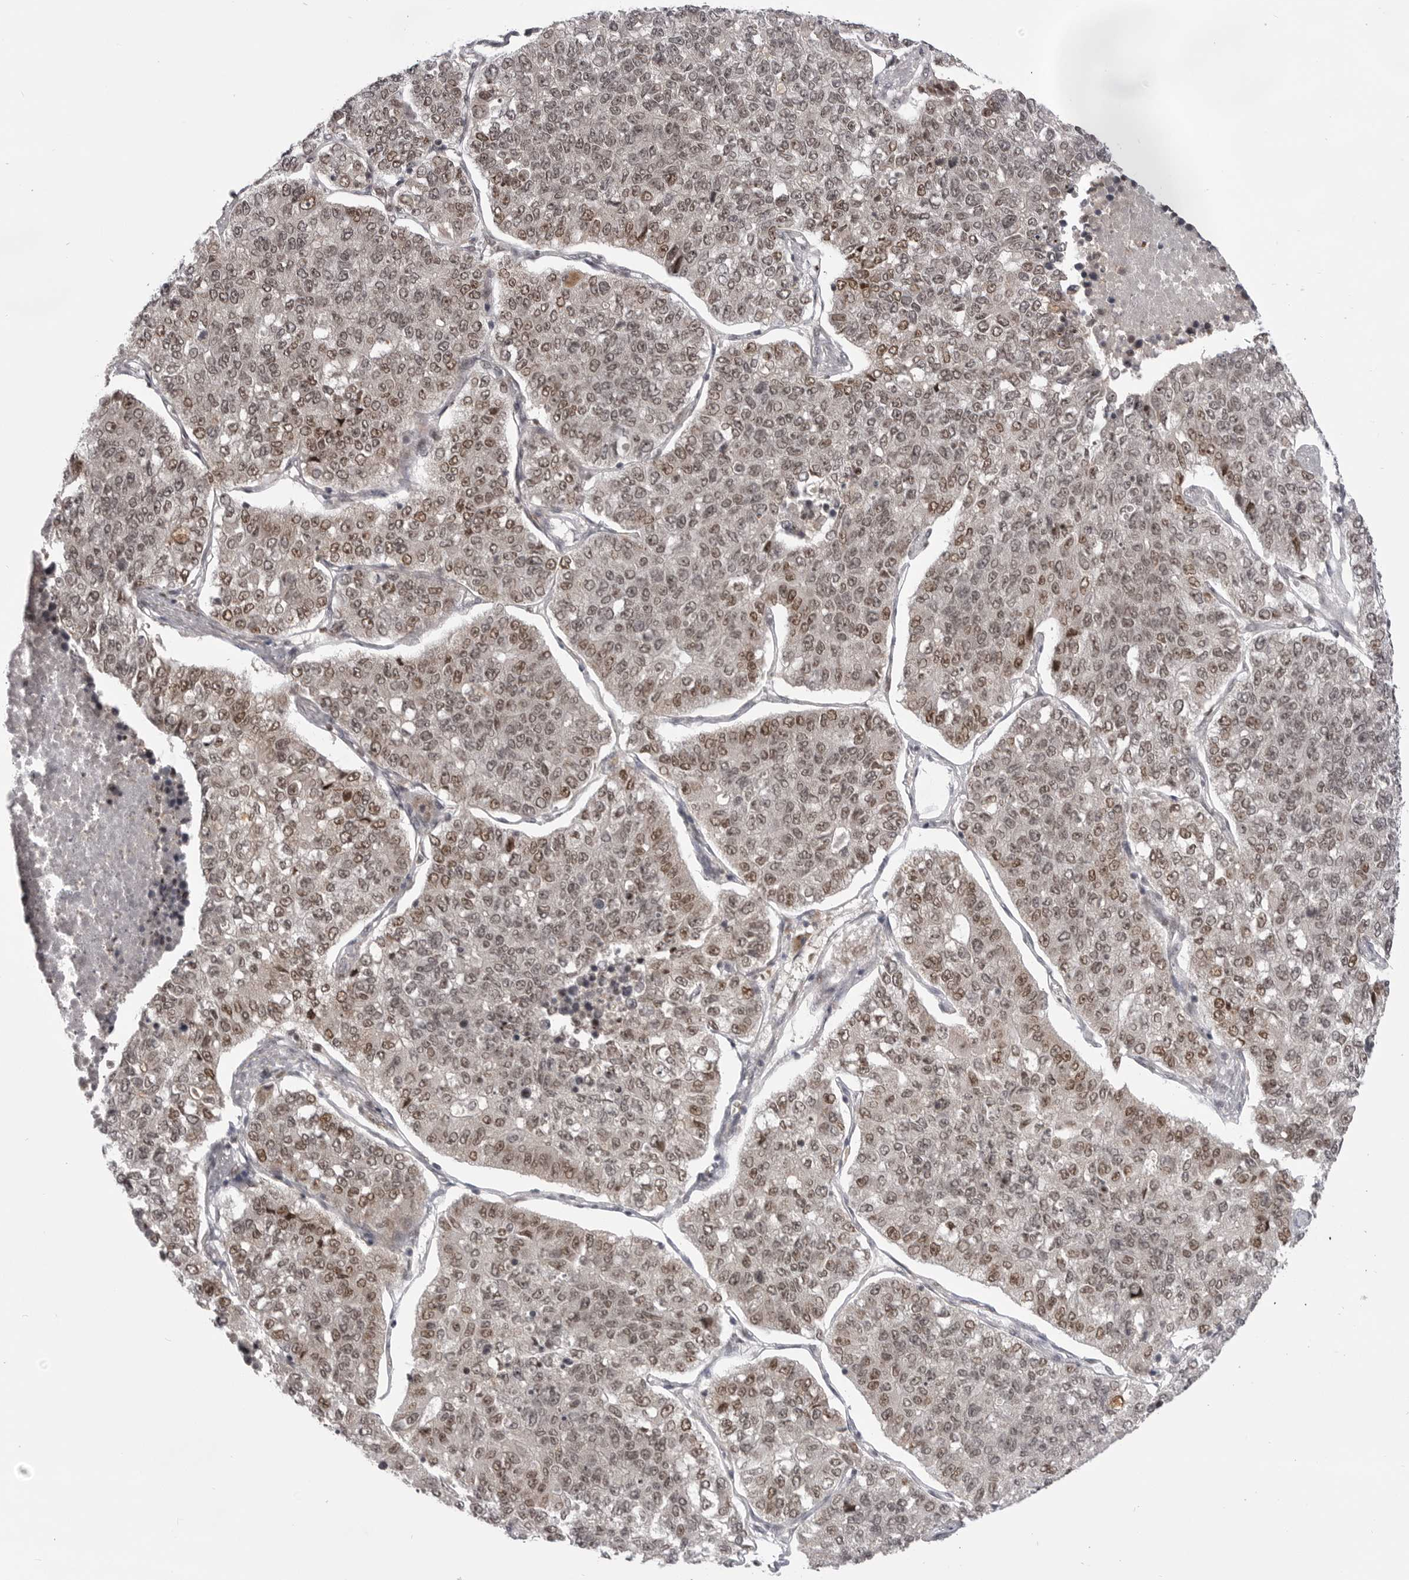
{"staining": {"intensity": "weak", "quantity": "25%-75%", "location": "nuclear"}, "tissue": "lung cancer", "cell_type": "Tumor cells", "image_type": "cancer", "snomed": [{"axis": "morphology", "description": "Adenocarcinoma, NOS"}, {"axis": "topography", "description": "Lung"}], "caption": "Protein analysis of lung cancer (adenocarcinoma) tissue shows weak nuclear expression in about 25%-75% of tumor cells.", "gene": "PTK2B", "patient": {"sex": "male", "age": 49}}